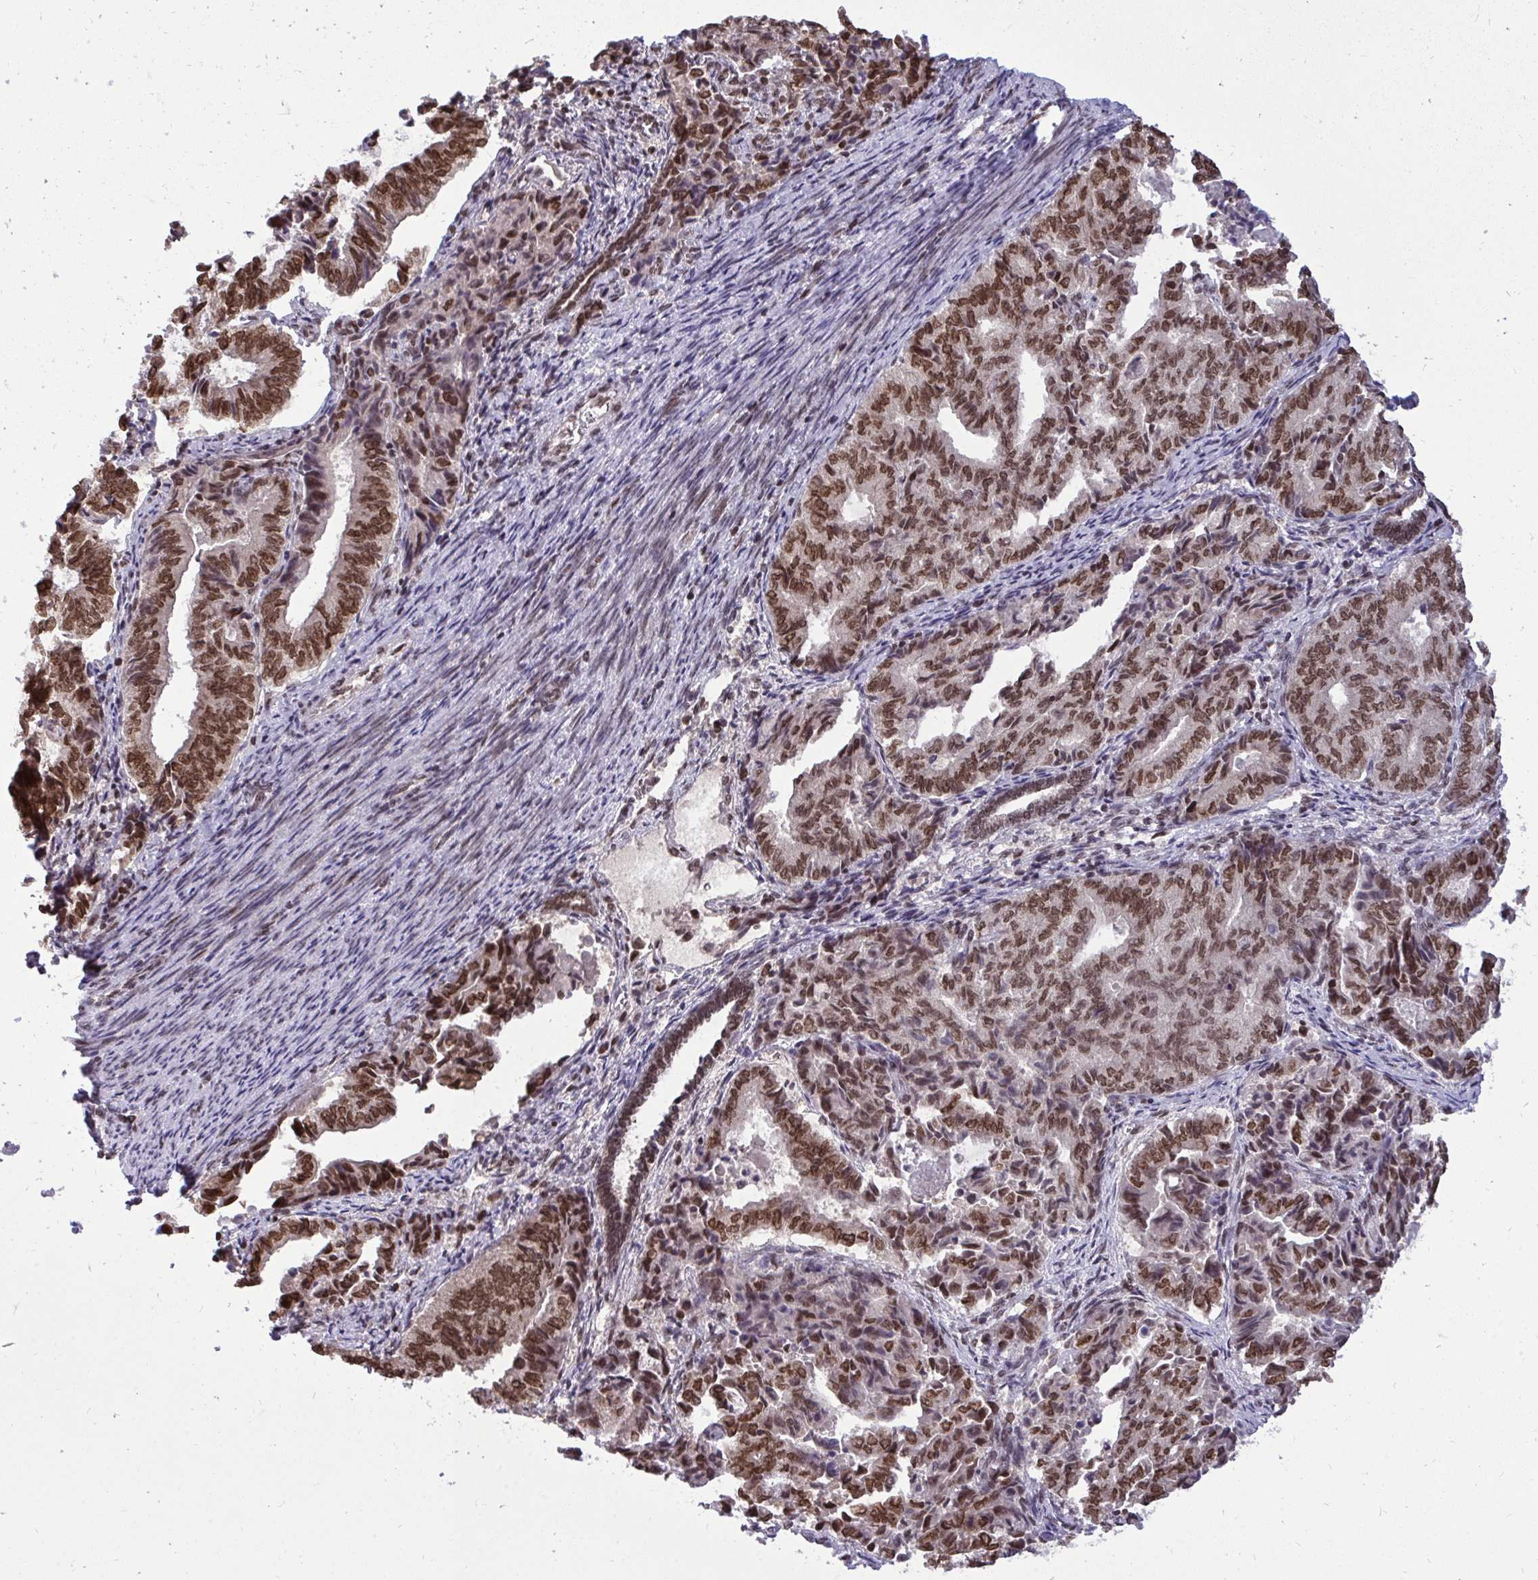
{"staining": {"intensity": "moderate", "quantity": ">75%", "location": "nuclear"}, "tissue": "endometrial cancer", "cell_type": "Tumor cells", "image_type": "cancer", "snomed": [{"axis": "morphology", "description": "Adenocarcinoma, NOS"}, {"axis": "topography", "description": "Endometrium"}], "caption": "The photomicrograph shows immunohistochemical staining of endometrial cancer. There is moderate nuclear staining is seen in approximately >75% of tumor cells.", "gene": "JPT1", "patient": {"sex": "female", "age": 80}}